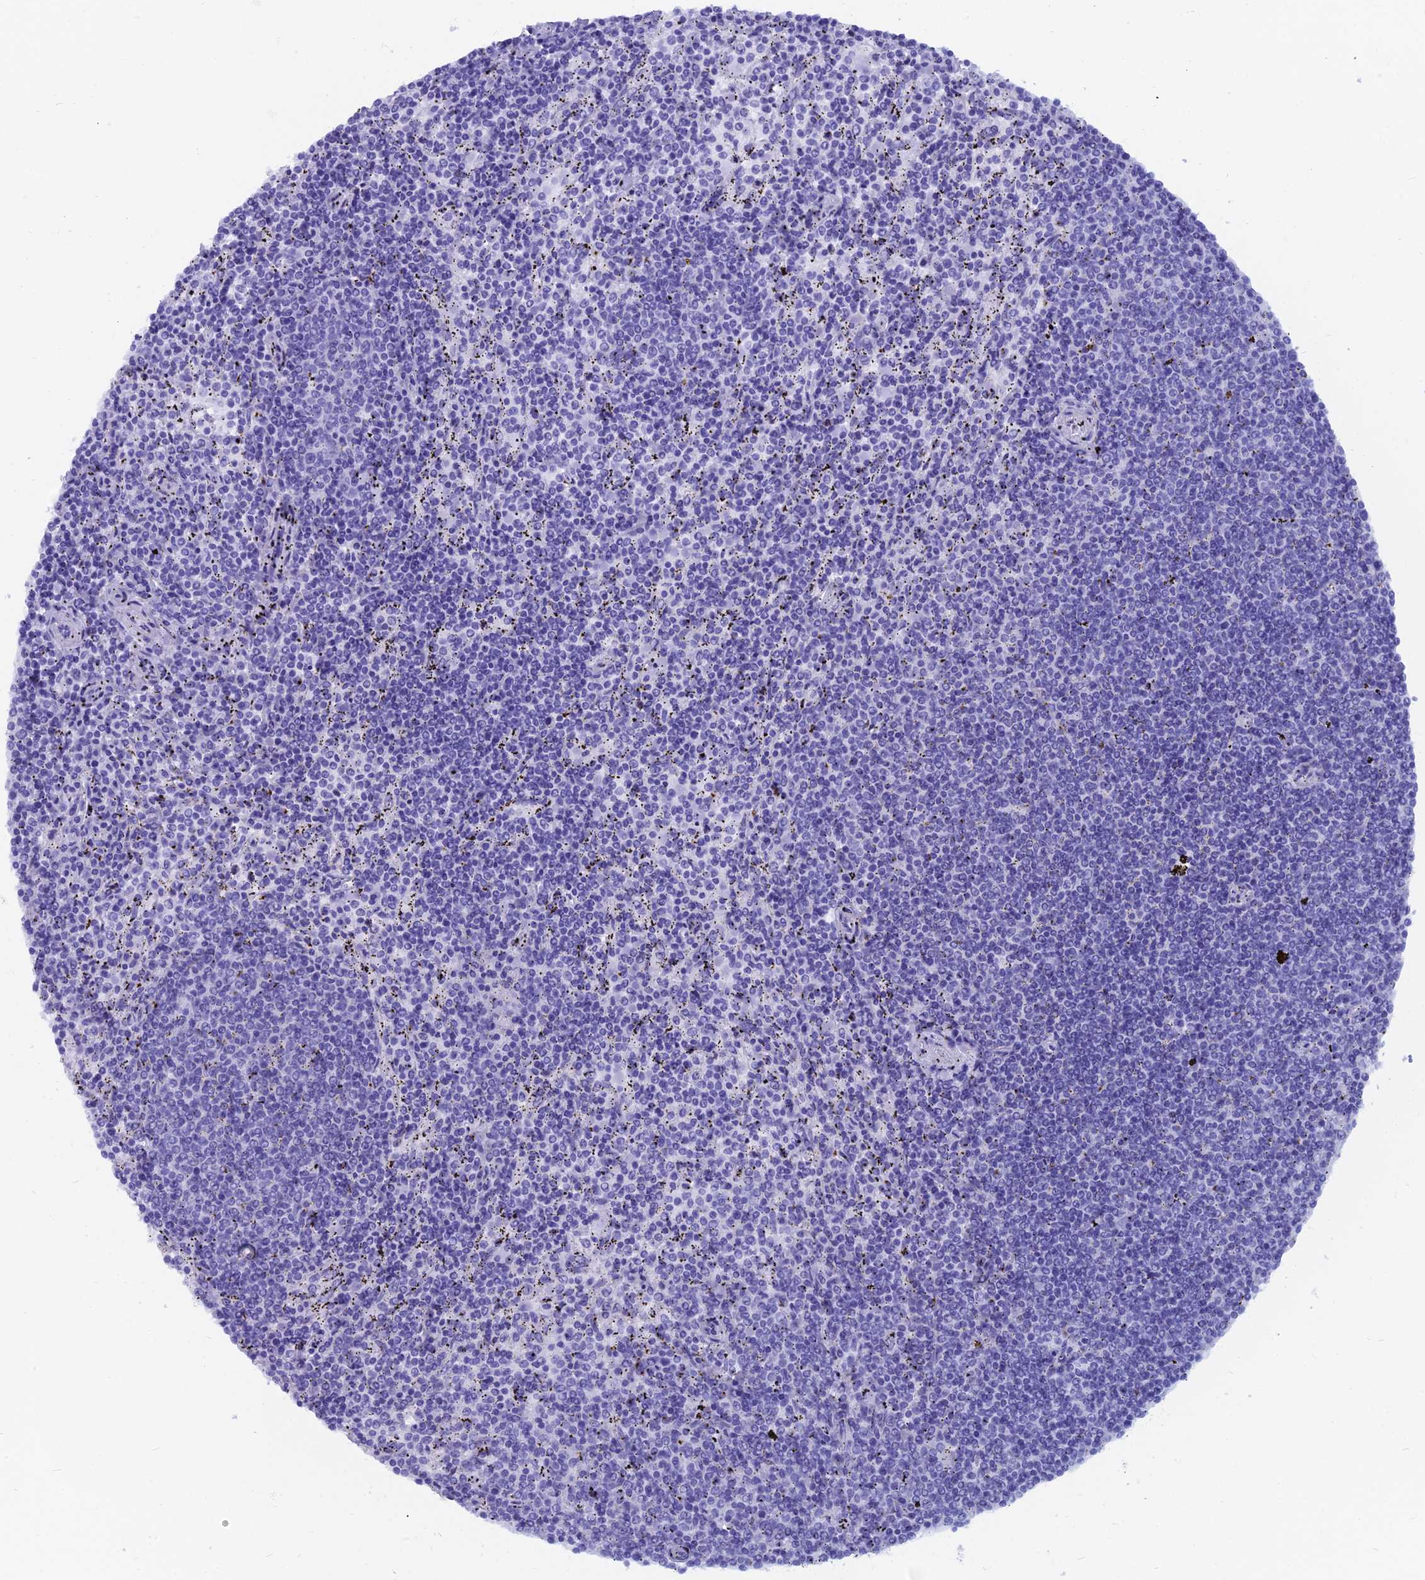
{"staining": {"intensity": "negative", "quantity": "none", "location": "none"}, "tissue": "lymphoma", "cell_type": "Tumor cells", "image_type": "cancer", "snomed": [{"axis": "morphology", "description": "Malignant lymphoma, non-Hodgkin's type, Low grade"}, {"axis": "topography", "description": "Spleen"}], "caption": "DAB (3,3'-diaminobenzidine) immunohistochemical staining of human lymphoma reveals no significant positivity in tumor cells.", "gene": "CAPS", "patient": {"sex": "female", "age": 50}}